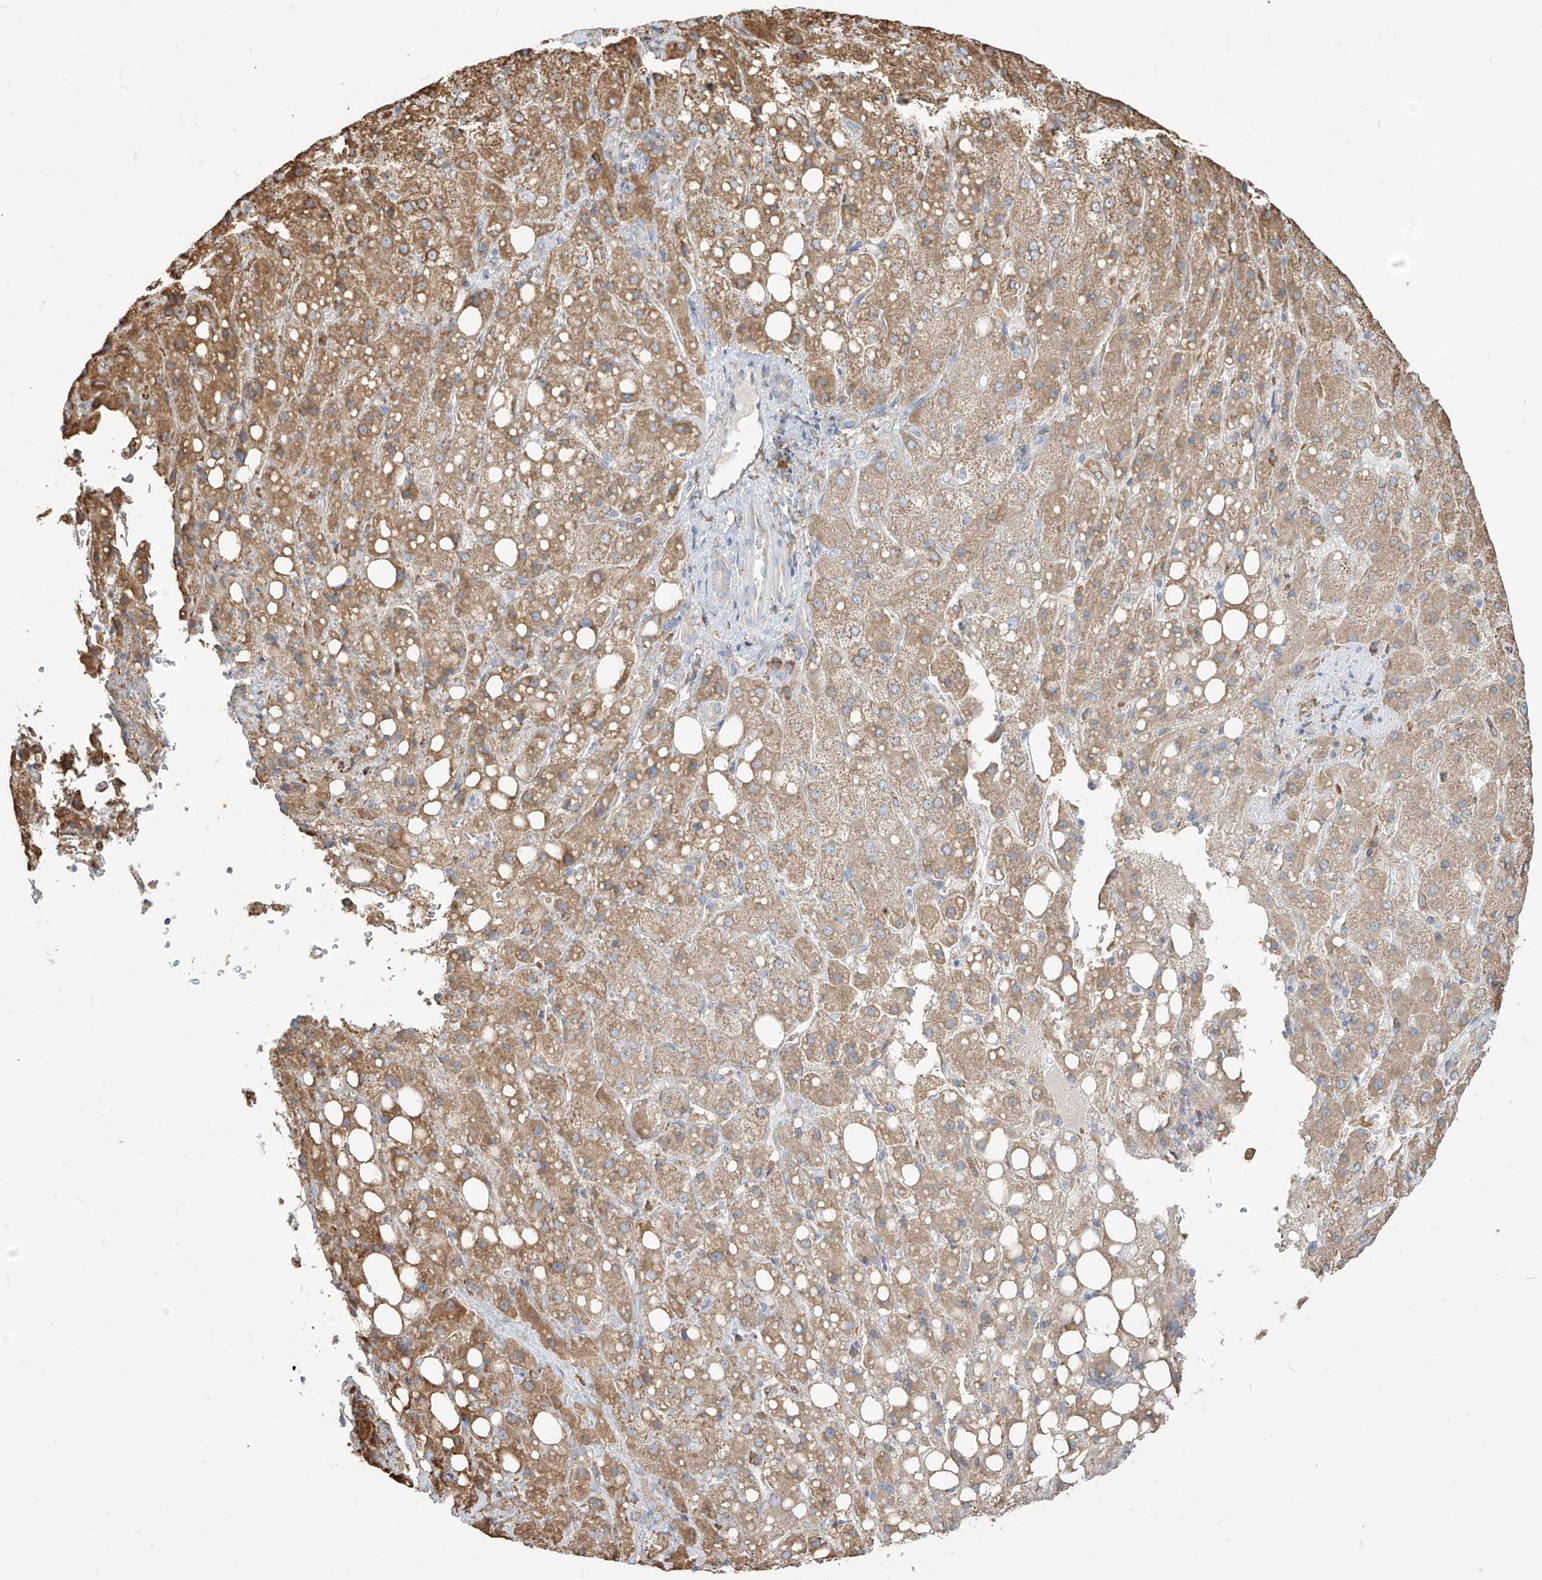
{"staining": {"intensity": "moderate", "quantity": ">75%", "location": "cytoplasmic/membranous"}, "tissue": "liver cancer", "cell_type": "Tumor cells", "image_type": "cancer", "snomed": [{"axis": "morphology", "description": "Carcinoma, Hepatocellular, NOS"}, {"axis": "topography", "description": "Liver"}], "caption": "Liver cancer stained for a protein exhibits moderate cytoplasmic/membranous positivity in tumor cells.", "gene": "PDIA6", "patient": {"sex": "male", "age": 80}}